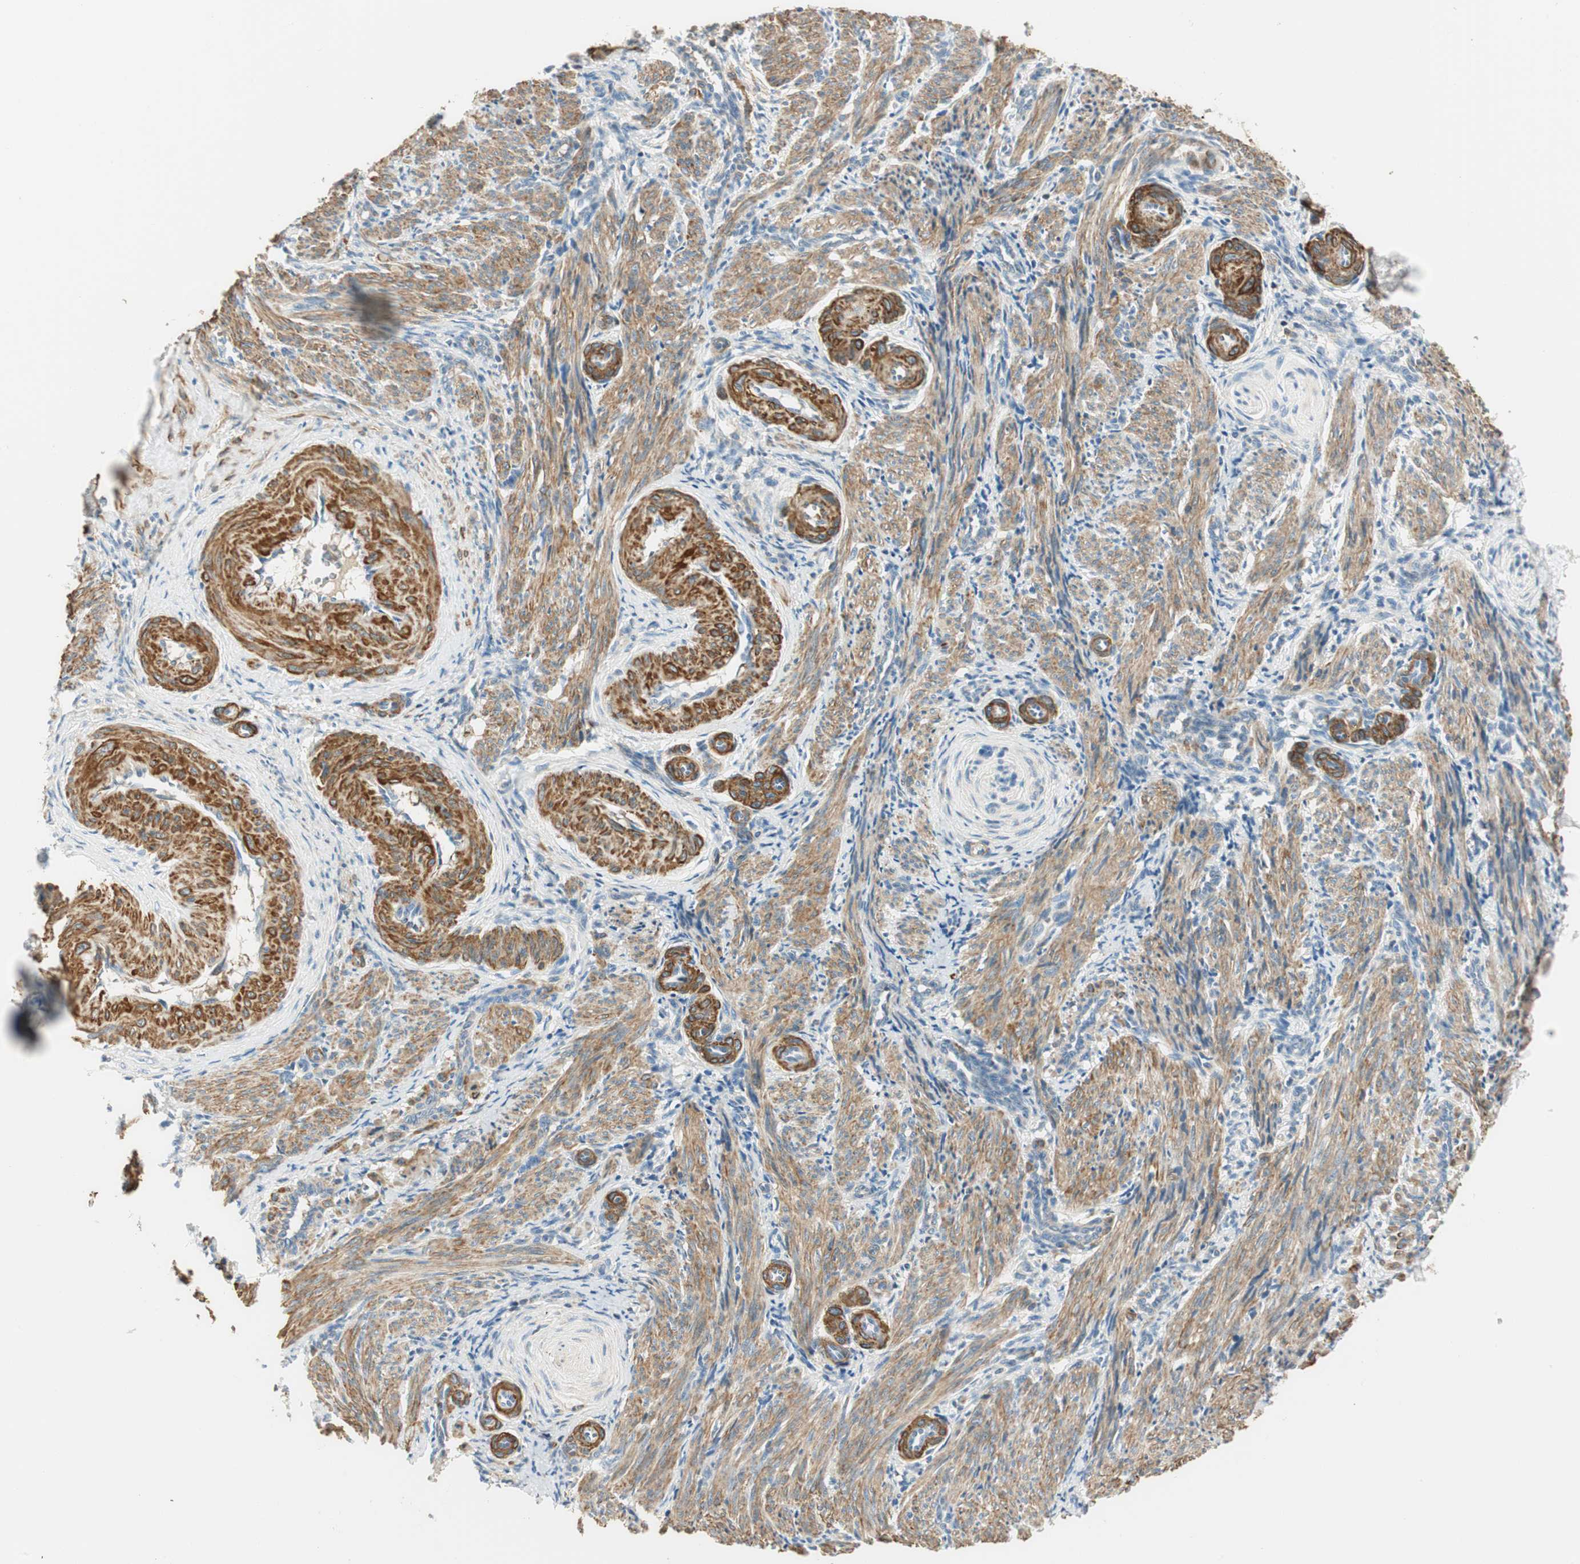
{"staining": {"intensity": "strong", "quantity": "25%-75%", "location": "cytoplasmic/membranous"}, "tissue": "smooth muscle", "cell_type": "Smooth muscle cells", "image_type": "normal", "snomed": [{"axis": "morphology", "description": "Normal tissue, NOS"}, {"axis": "topography", "description": "Endometrium"}], "caption": "Smooth muscle stained with immunohistochemistry reveals strong cytoplasmic/membranous staining in approximately 25%-75% of smooth muscle cells. (brown staining indicates protein expression, while blue staining denotes nuclei).", "gene": "RORB", "patient": {"sex": "female", "age": 33}}